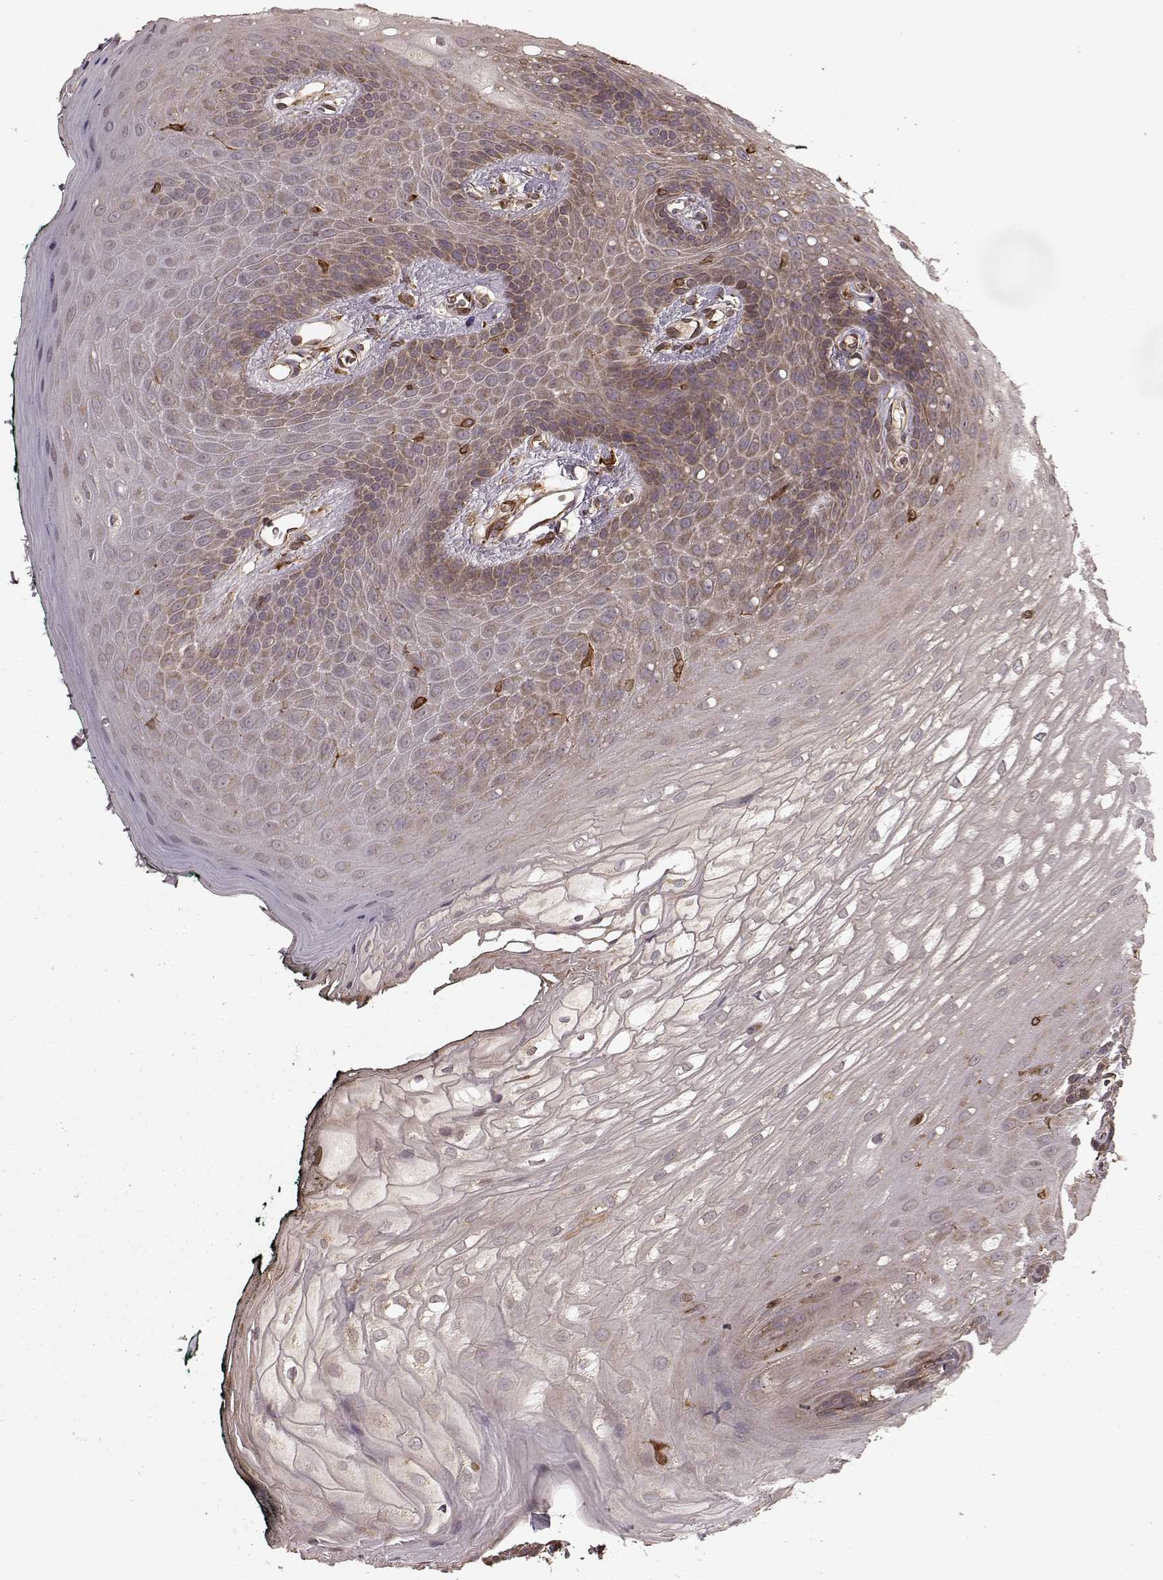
{"staining": {"intensity": "weak", "quantity": ">75%", "location": "cytoplasmic/membranous"}, "tissue": "oral mucosa", "cell_type": "Squamous epithelial cells", "image_type": "normal", "snomed": [{"axis": "morphology", "description": "Normal tissue, NOS"}, {"axis": "topography", "description": "Oral tissue"}, {"axis": "topography", "description": "Head-Neck"}], "caption": "Immunohistochemistry (IHC) of normal oral mucosa shows low levels of weak cytoplasmic/membranous expression in approximately >75% of squamous epithelial cells. (DAB = brown stain, brightfield microscopy at high magnification).", "gene": "AGPAT1", "patient": {"sex": "female", "age": 68}}